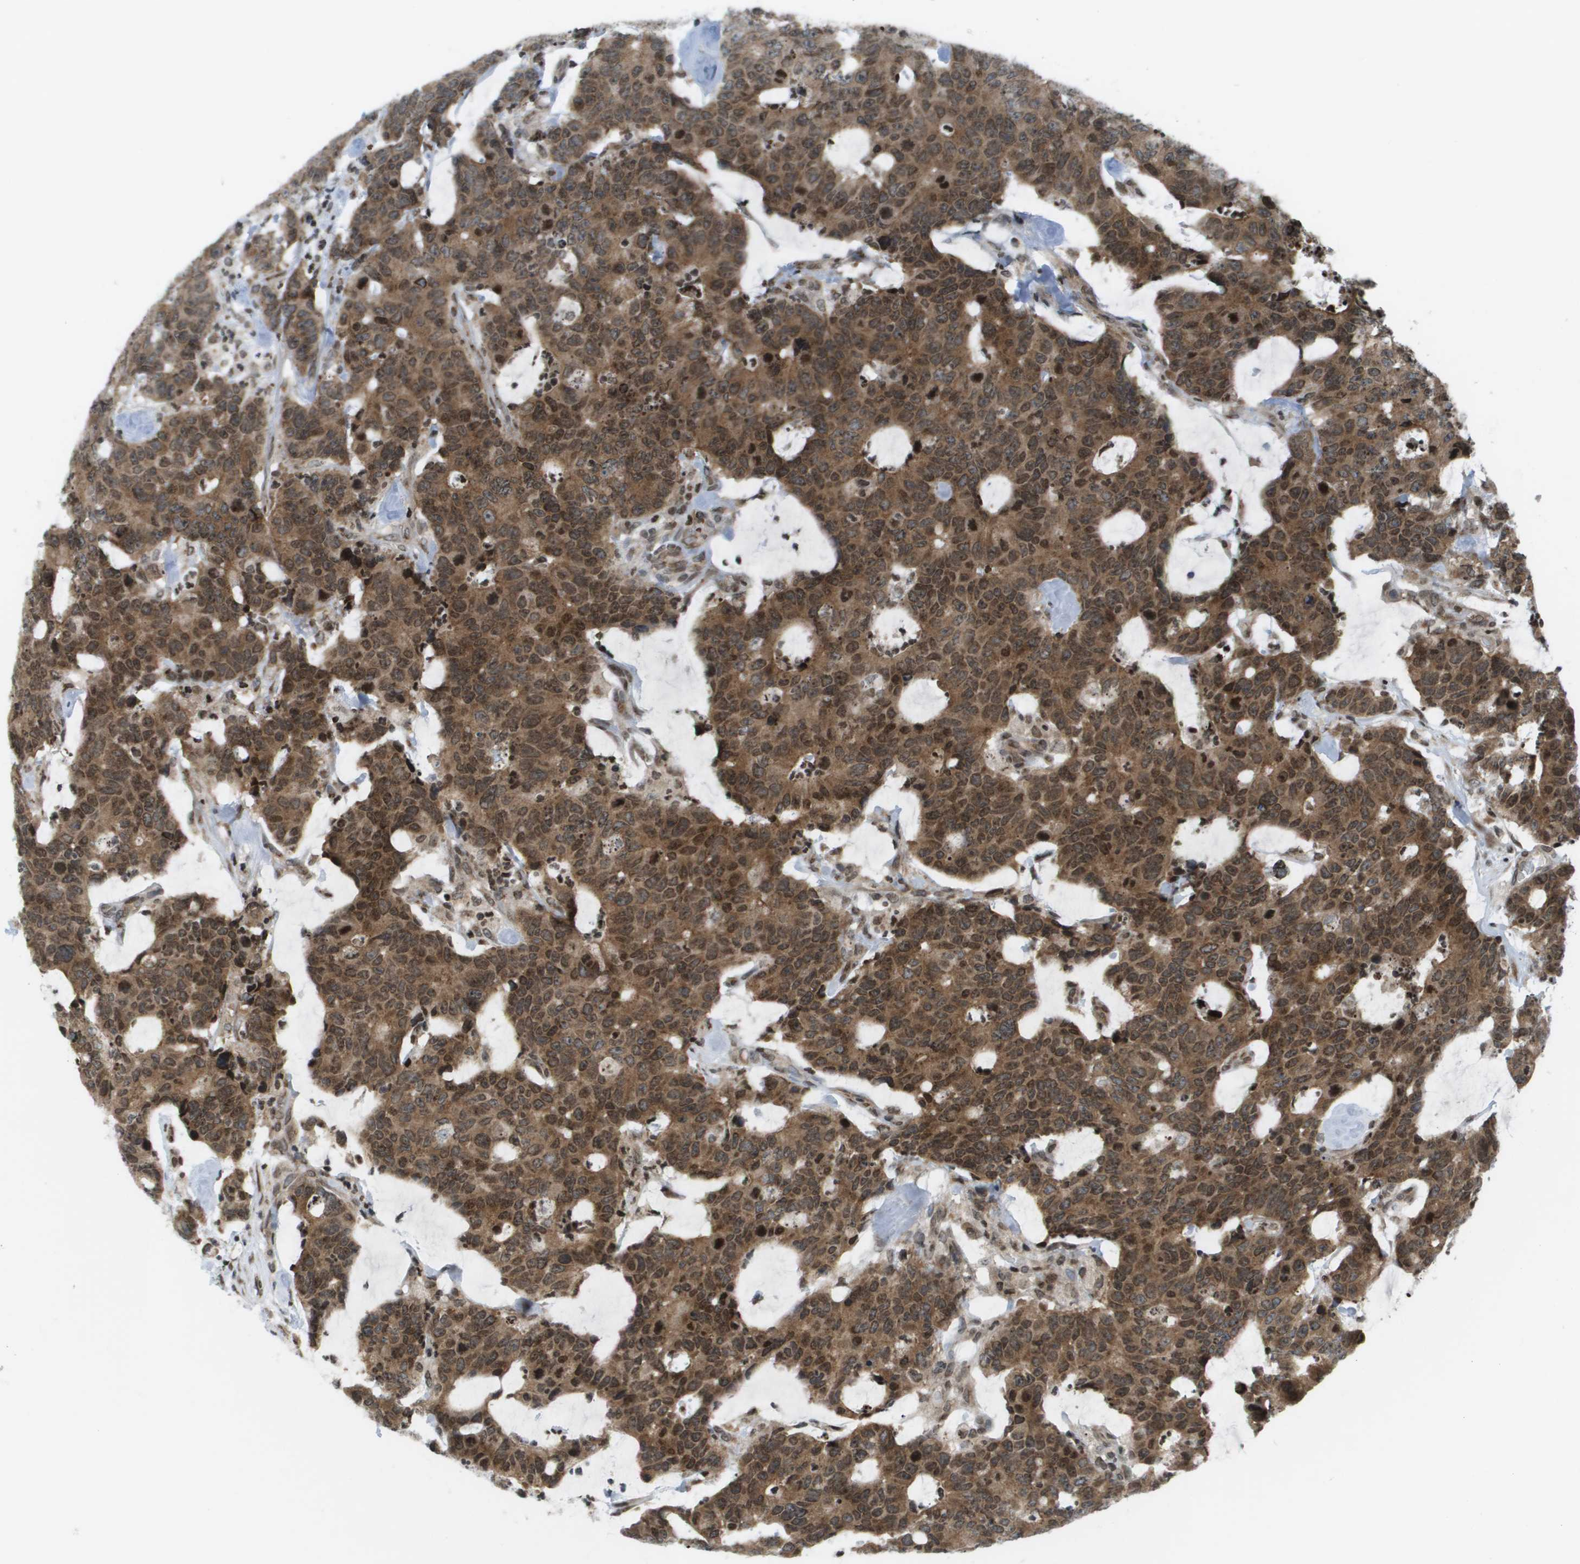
{"staining": {"intensity": "moderate", "quantity": ">75%", "location": "cytoplasmic/membranous,nuclear"}, "tissue": "colorectal cancer", "cell_type": "Tumor cells", "image_type": "cancer", "snomed": [{"axis": "morphology", "description": "Adenocarcinoma, NOS"}, {"axis": "topography", "description": "Colon"}], "caption": "Immunohistochemical staining of human adenocarcinoma (colorectal) demonstrates moderate cytoplasmic/membranous and nuclear protein positivity in approximately >75% of tumor cells. (DAB IHC with brightfield microscopy, high magnification).", "gene": "EVC", "patient": {"sex": "female", "age": 86}}